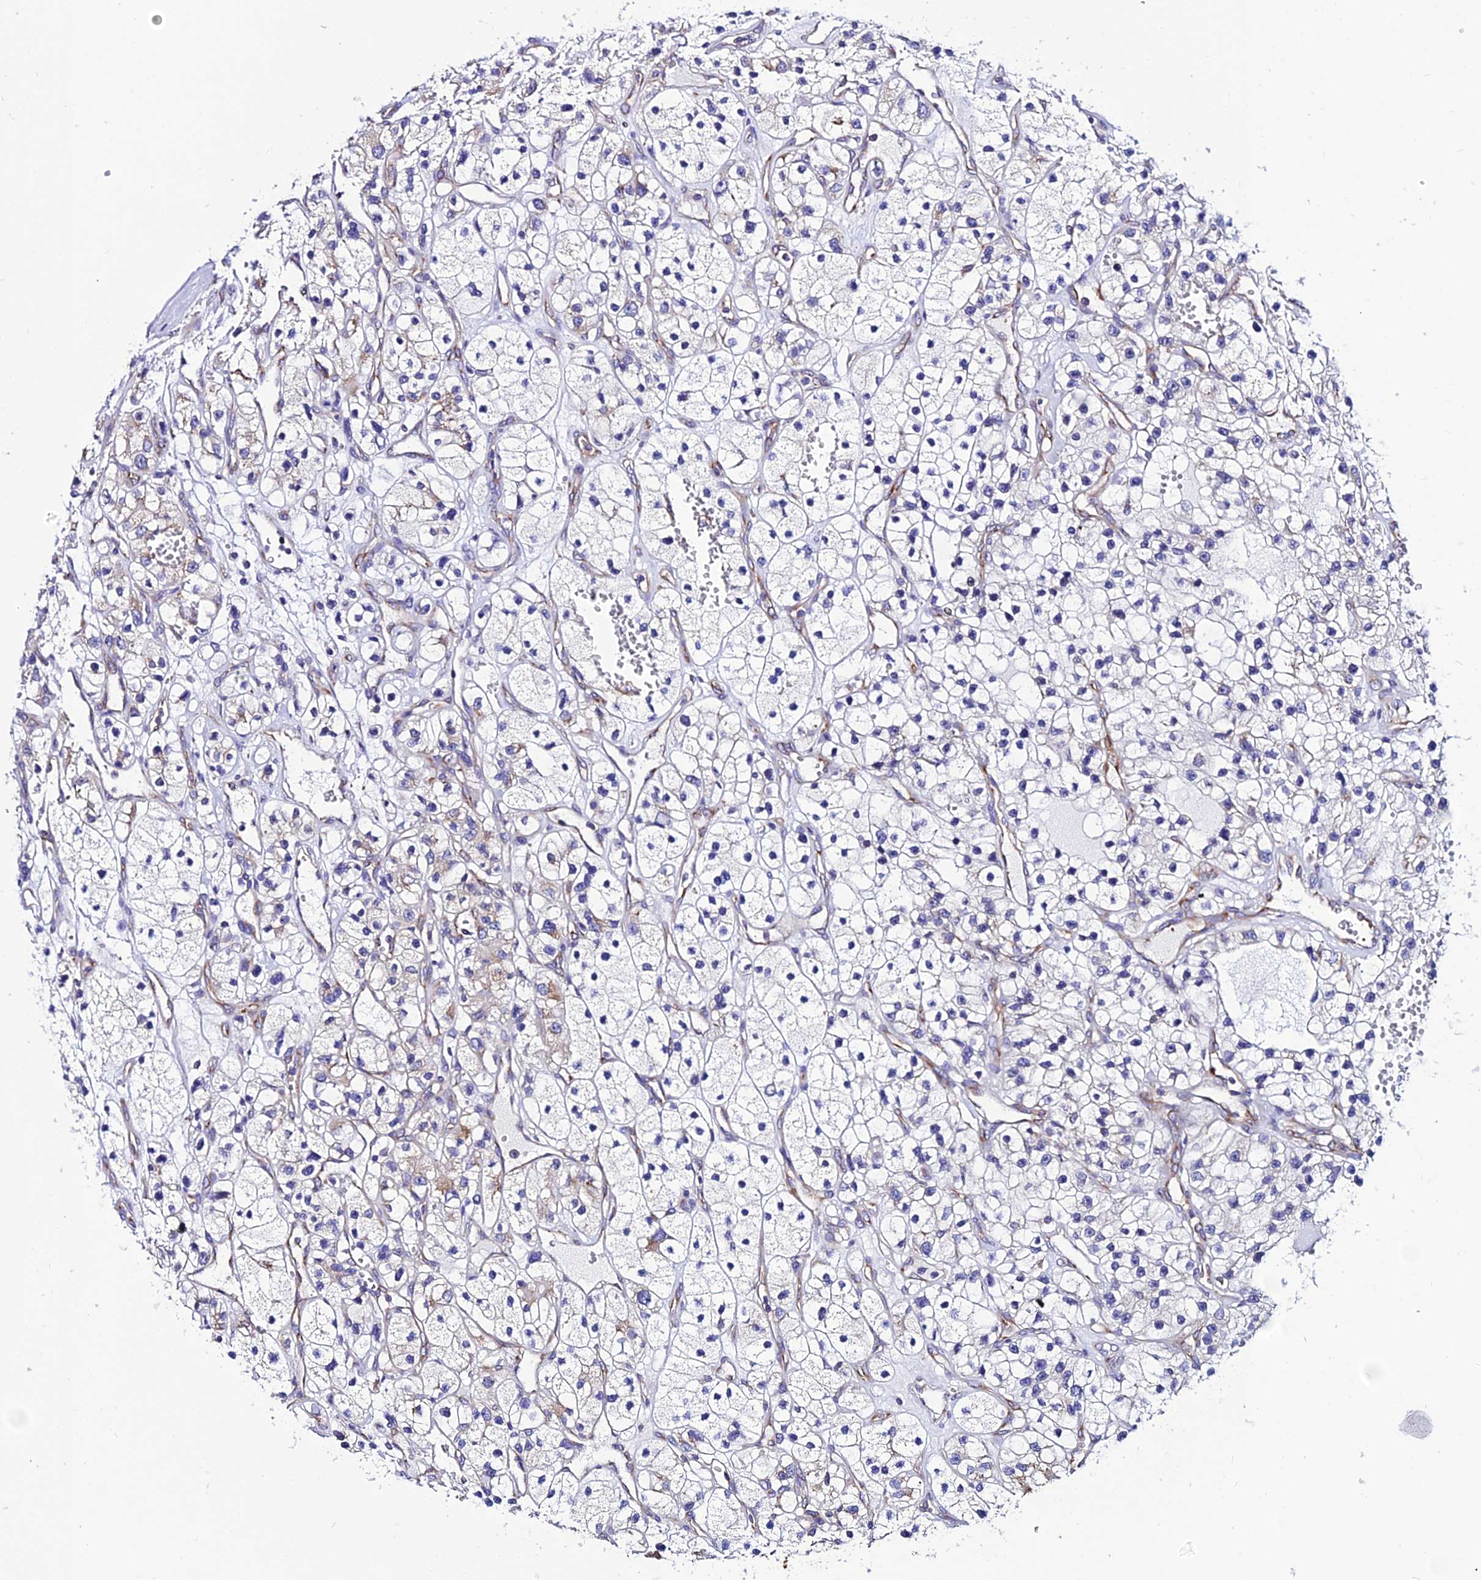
{"staining": {"intensity": "moderate", "quantity": "<25%", "location": "cytoplasmic/membranous"}, "tissue": "renal cancer", "cell_type": "Tumor cells", "image_type": "cancer", "snomed": [{"axis": "morphology", "description": "Adenocarcinoma, NOS"}, {"axis": "topography", "description": "Kidney"}], "caption": "Protein expression analysis of renal cancer (adenocarcinoma) exhibits moderate cytoplasmic/membranous expression in approximately <25% of tumor cells. (Stains: DAB in brown, nuclei in blue, Microscopy: brightfield microscopy at high magnification).", "gene": "EEF1G", "patient": {"sex": "female", "age": 57}}